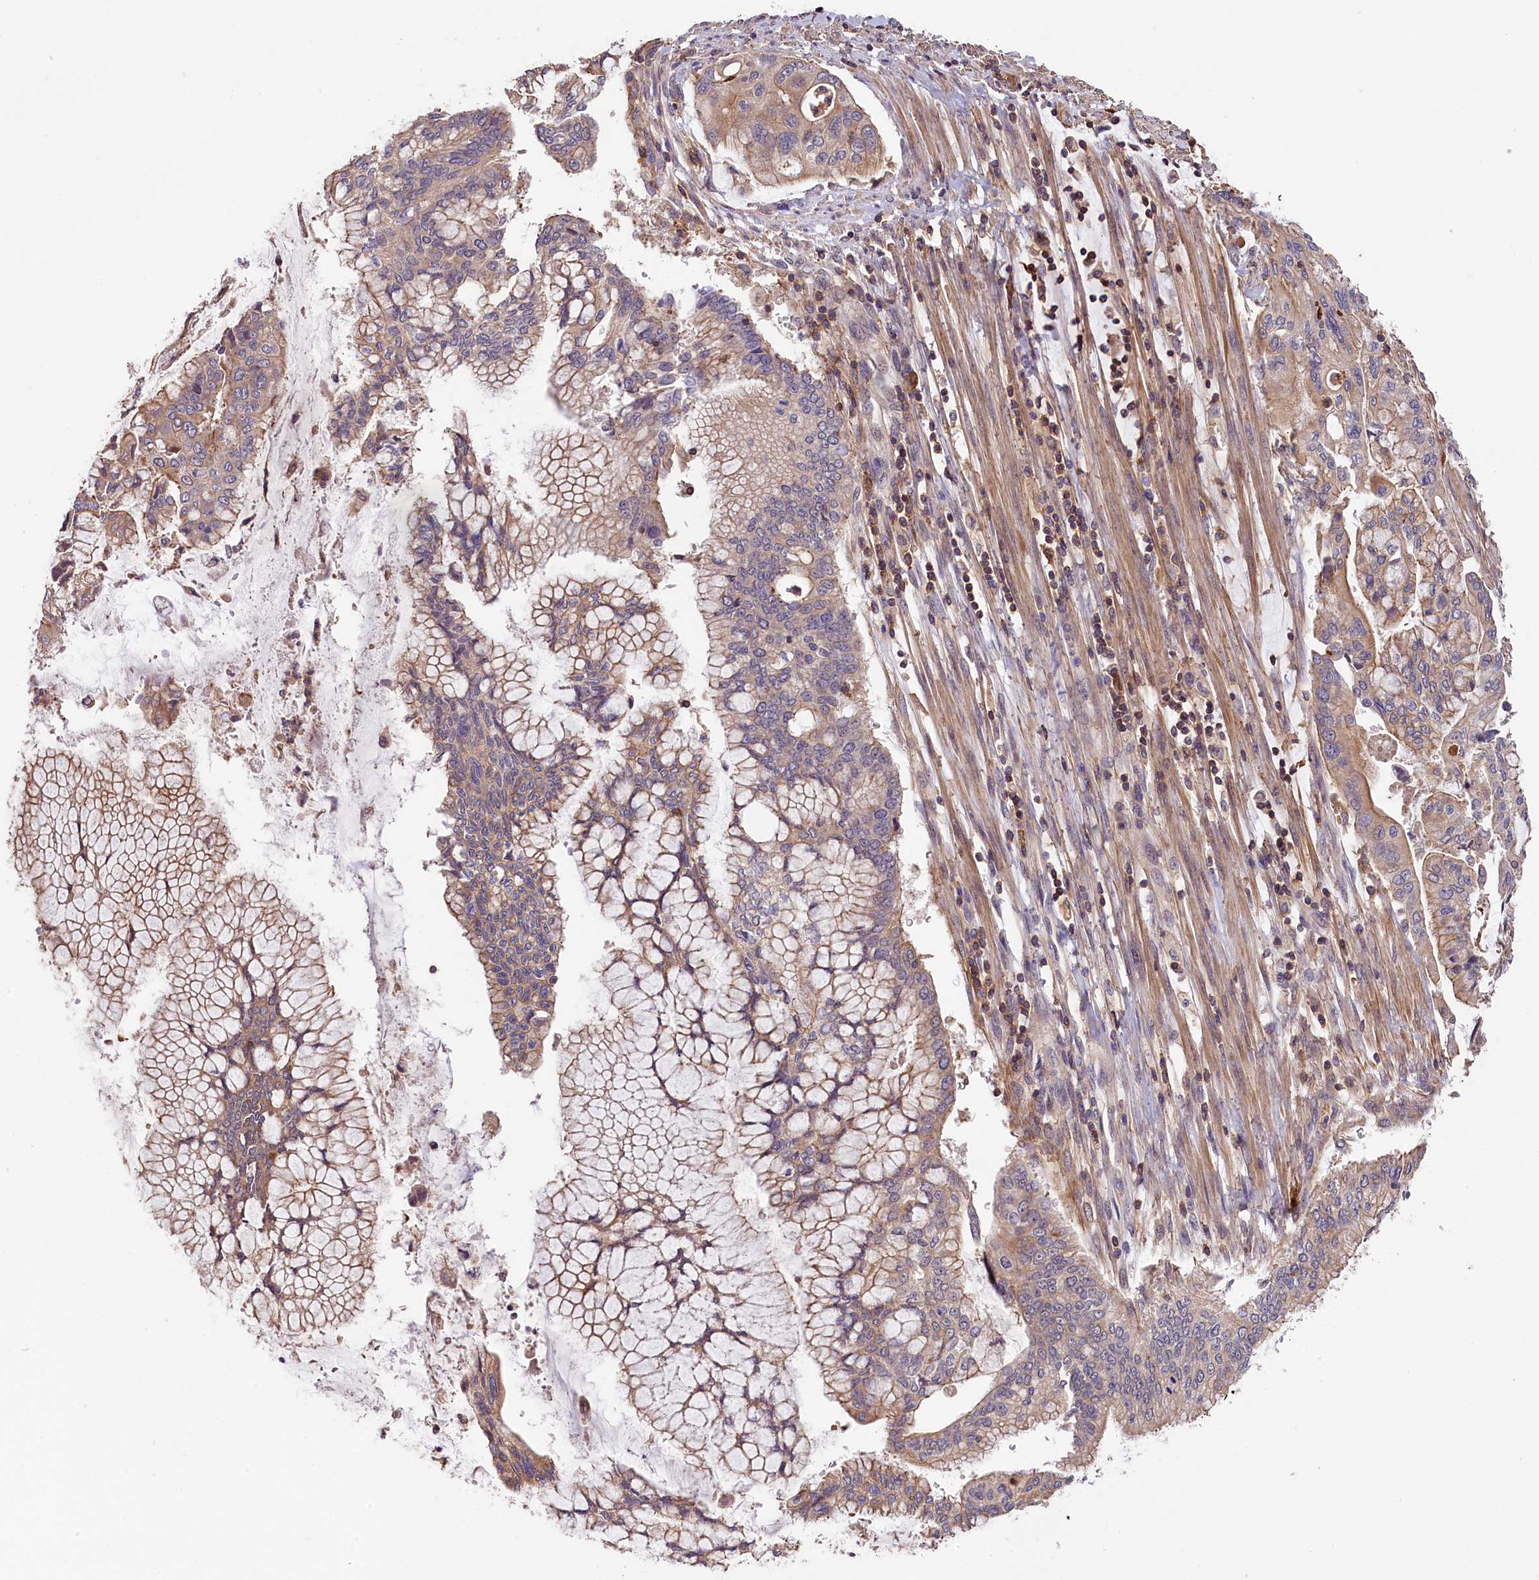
{"staining": {"intensity": "weak", "quantity": "25%-75%", "location": "cytoplasmic/membranous"}, "tissue": "pancreatic cancer", "cell_type": "Tumor cells", "image_type": "cancer", "snomed": [{"axis": "morphology", "description": "Adenocarcinoma, NOS"}, {"axis": "topography", "description": "Pancreas"}], "caption": "About 25%-75% of tumor cells in pancreatic cancer (adenocarcinoma) display weak cytoplasmic/membranous protein positivity as visualized by brown immunohistochemical staining.", "gene": "SKIDA1", "patient": {"sex": "male", "age": 46}}